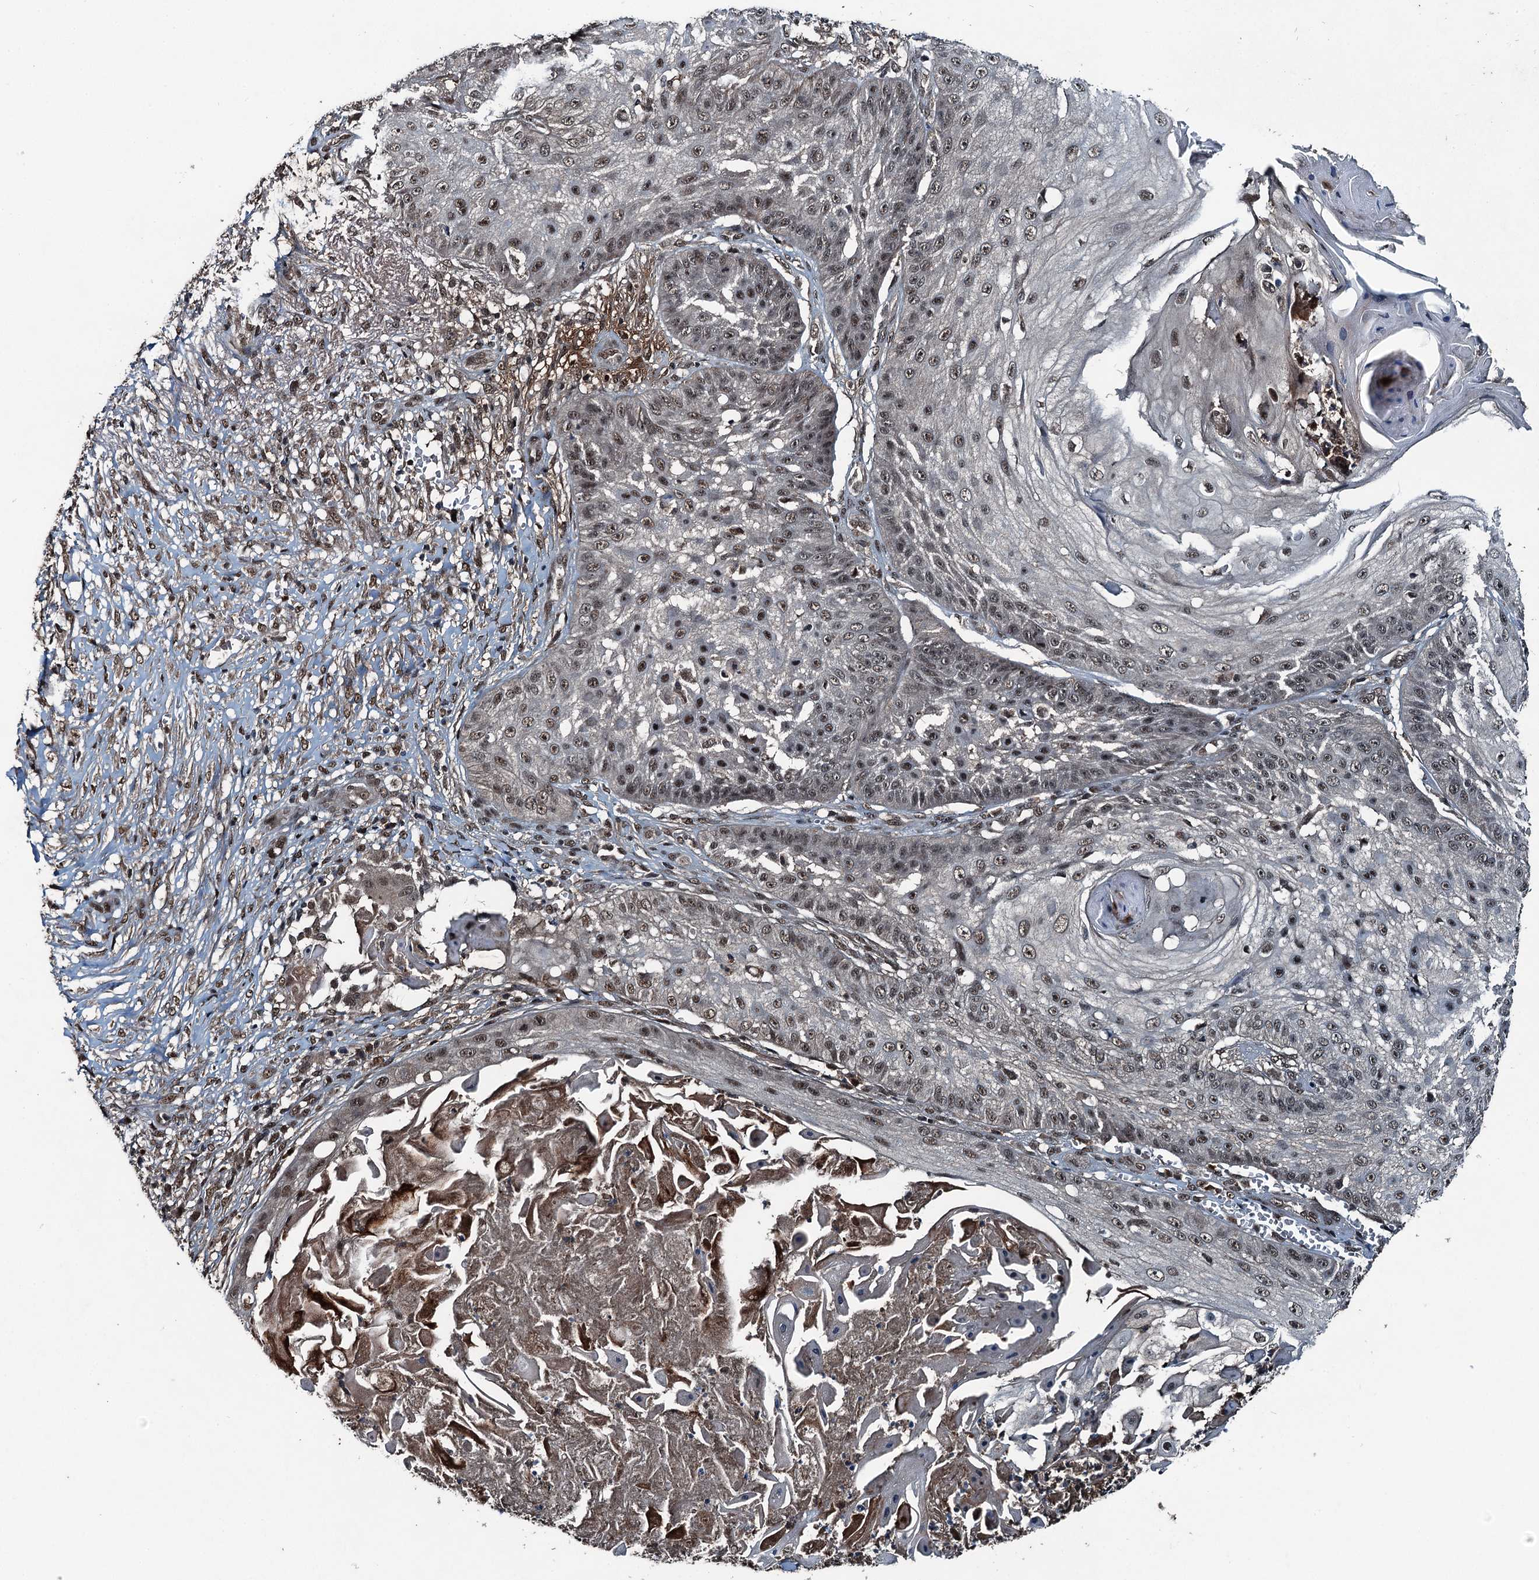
{"staining": {"intensity": "weak", "quantity": "25%-75%", "location": "nuclear"}, "tissue": "skin cancer", "cell_type": "Tumor cells", "image_type": "cancer", "snomed": [{"axis": "morphology", "description": "Squamous cell carcinoma, NOS"}, {"axis": "topography", "description": "Skin"}], "caption": "Human skin cancer stained with a brown dye shows weak nuclear positive staining in approximately 25%-75% of tumor cells.", "gene": "UBXN6", "patient": {"sex": "male", "age": 70}}